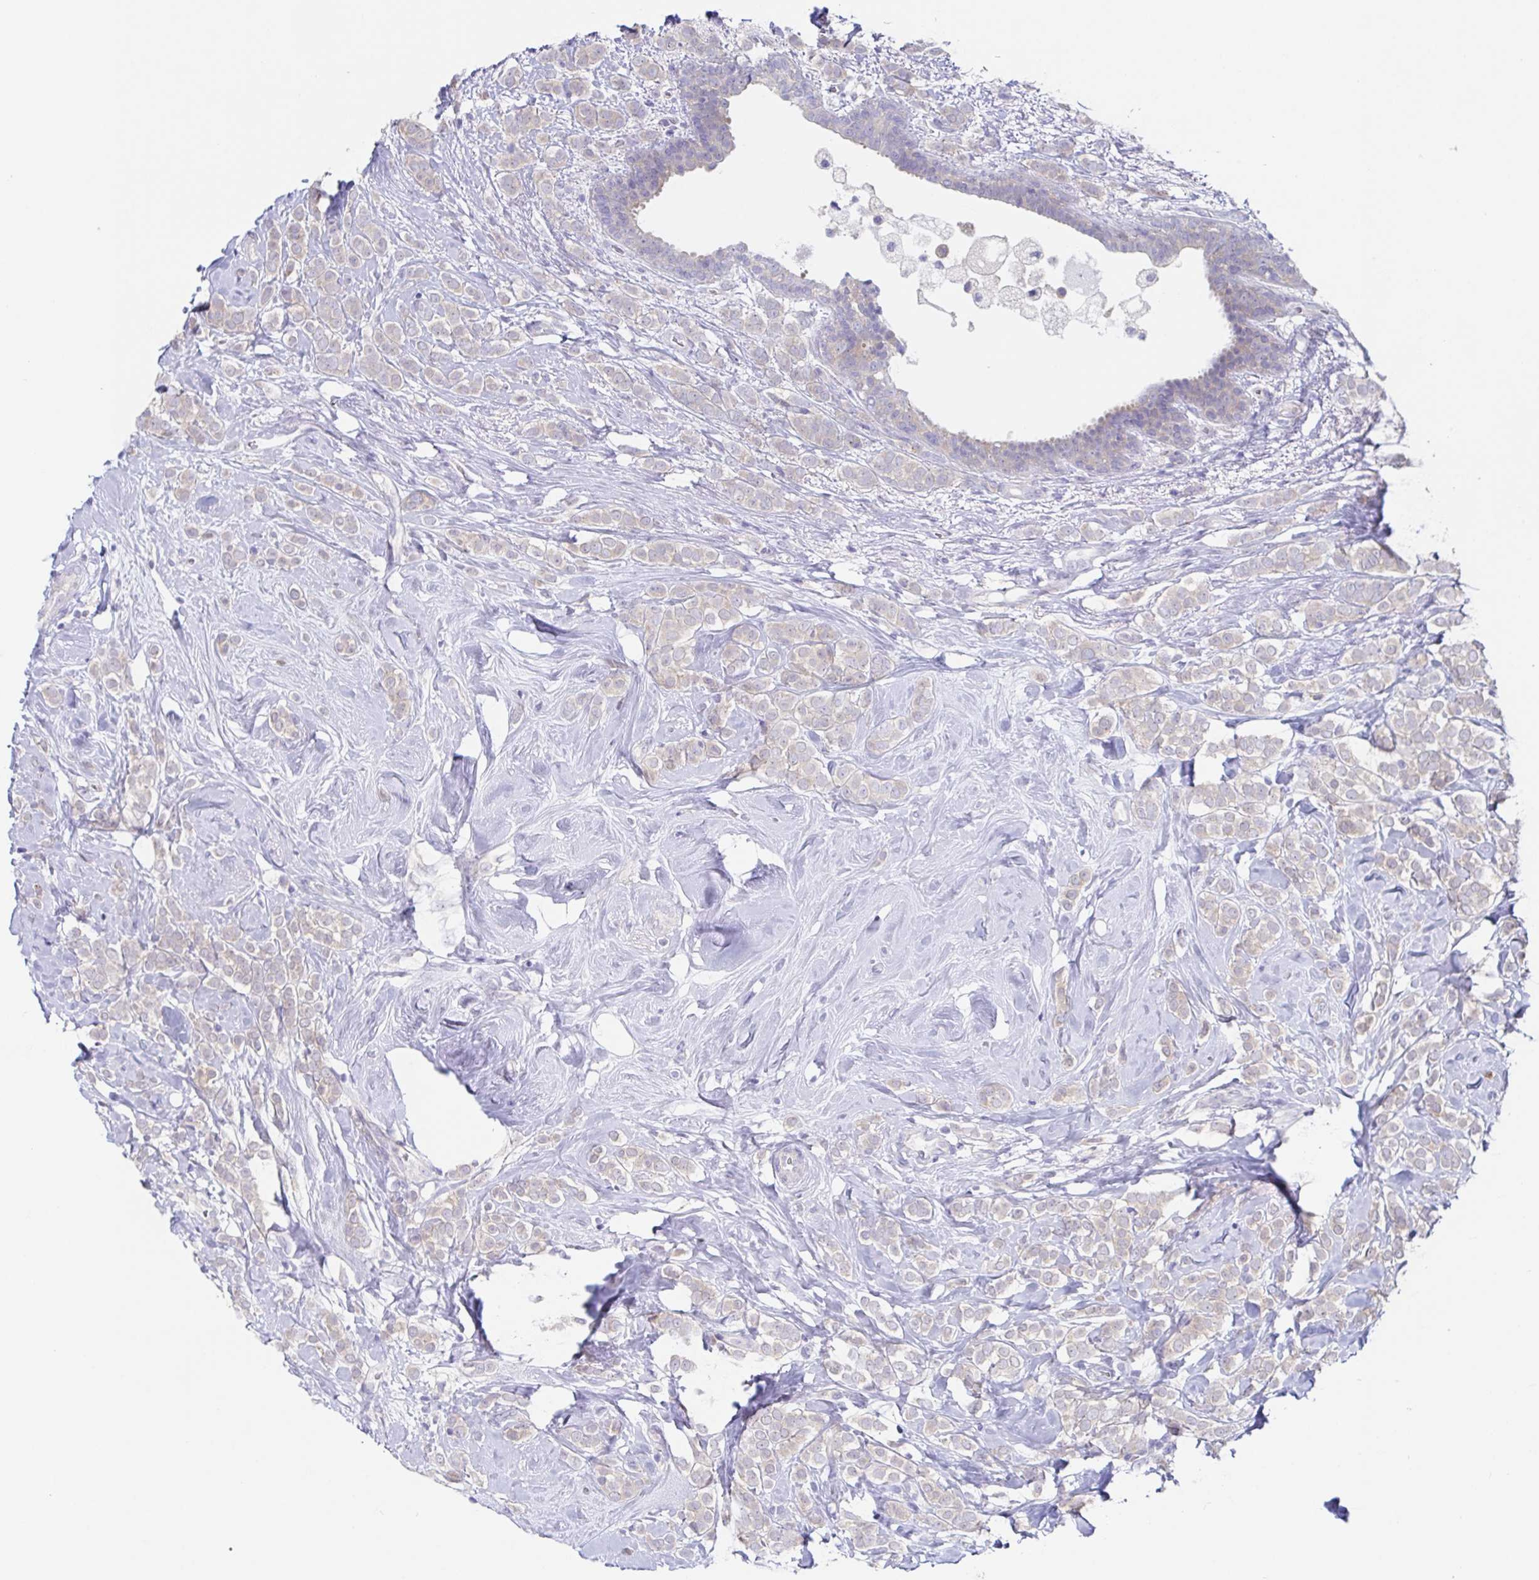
{"staining": {"intensity": "negative", "quantity": "none", "location": "none"}, "tissue": "breast cancer", "cell_type": "Tumor cells", "image_type": "cancer", "snomed": [{"axis": "morphology", "description": "Lobular carcinoma"}, {"axis": "topography", "description": "Breast"}], "caption": "High magnification brightfield microscopy of breast cancer stained with DAB (3,3'-diaminobenzidine) (brown) and counterstained with hematoxylin (blue): tumor cells show no significant positivity.", "gene": "HTR2A", "patient": {"sex": "female", "age": 49}}